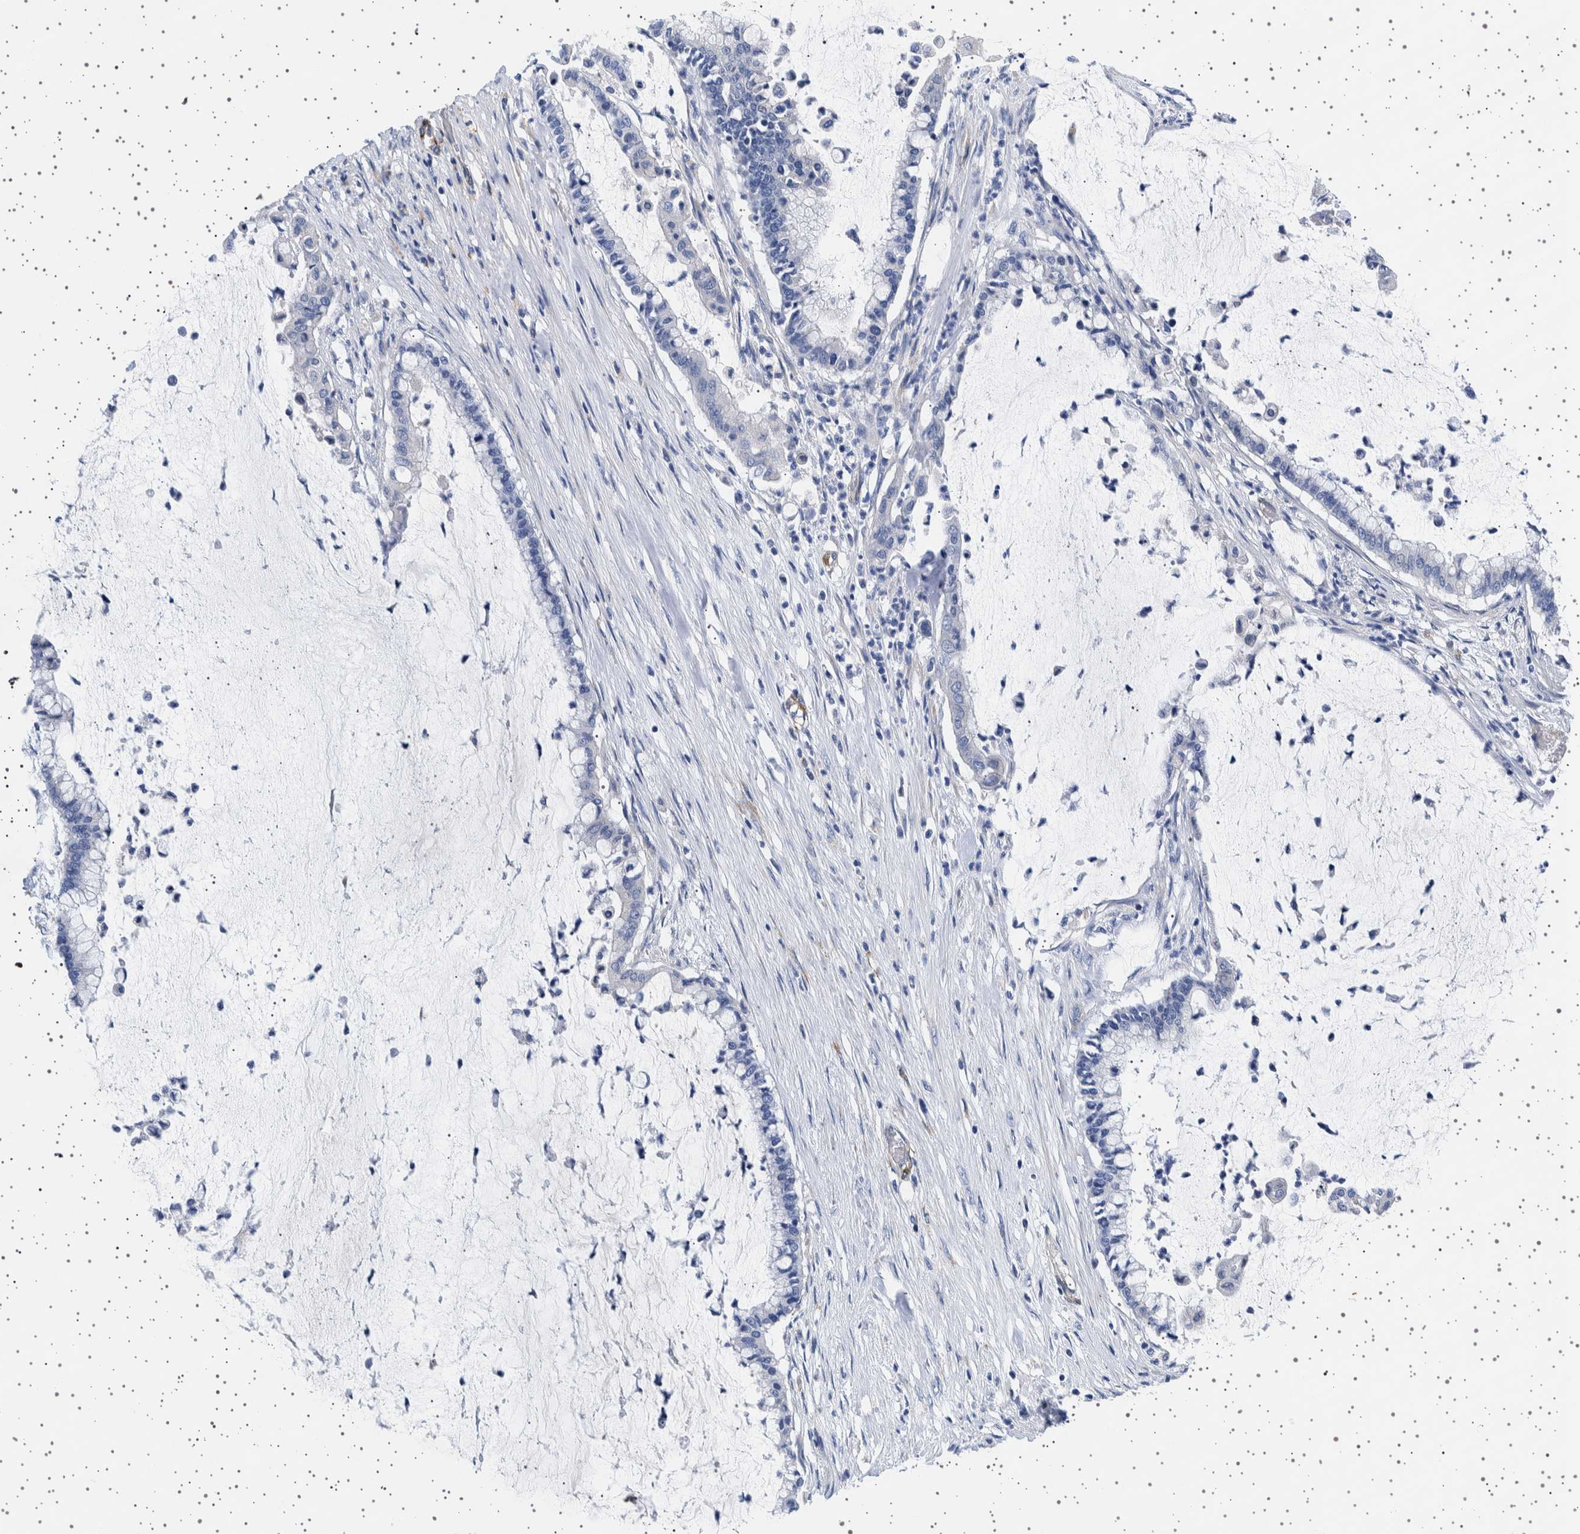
{"staining": {"intensity": "negative", "quantity": "none", "location": "none"}, "tissue": "pancreatic cancer", "cell_type": "Tumor cells", "image_type": "cancer", "snomed": [{"axis": "morphology", "description": "Adenocarcinoma, NOS"}, {"axis": "topography", "description": "Pancreas"}], "caption": "A photomicrograph of adenocarcinoma (pancreatic) stained for a protein shows no brown staining in tumor cells.", "gene": "SEPTIN4", "patient": {"sex": "male", "age": 41}}